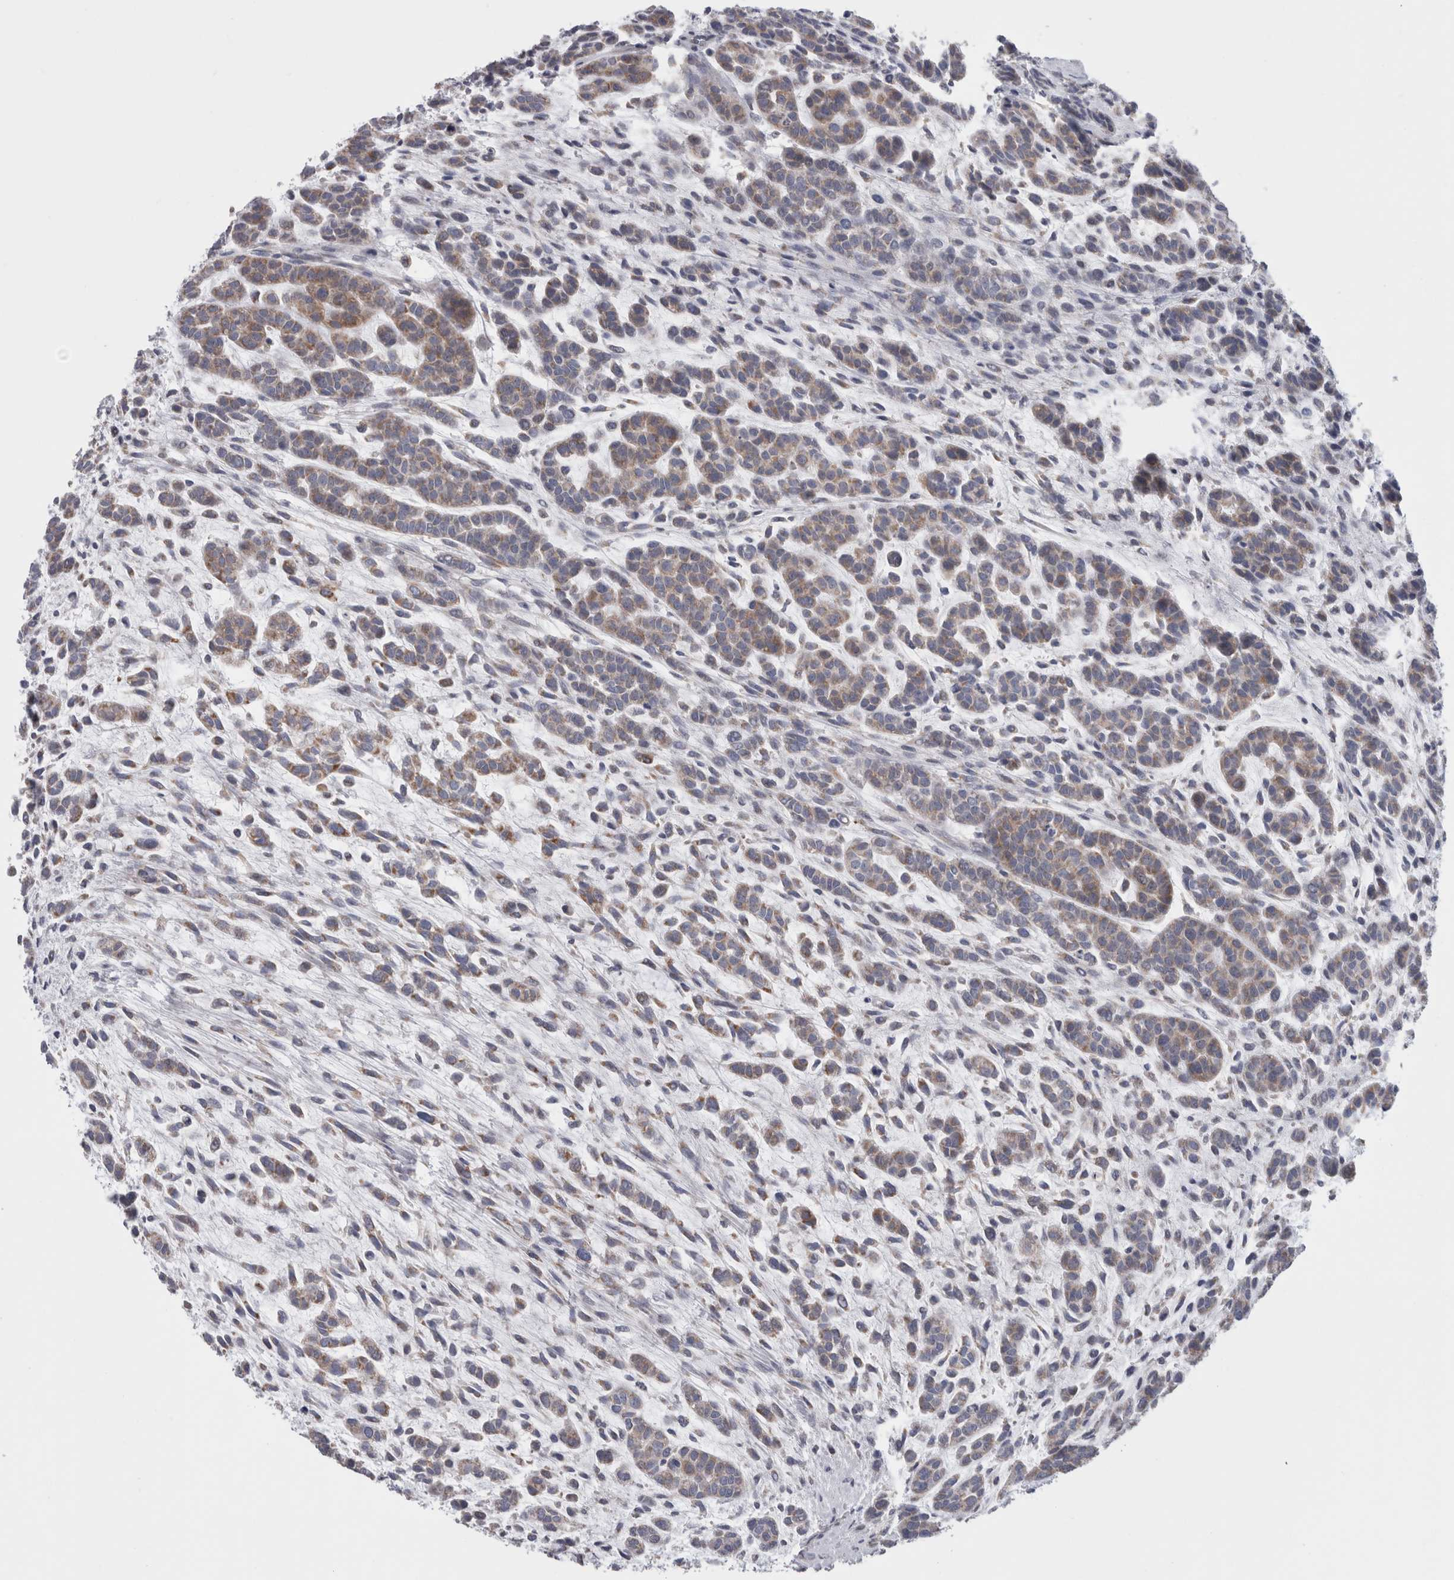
{"staining": {"intensity": "weak", "quantity": ">75%", "location": "cytoplasmic/membranous"}, "tissue": "head and neck cancer", "cell_type": "Tumor cells", "image_type": "cancer", "snomed": [{"axis": "morphology", "description": "Adenocarcinoma, NOS"}, {"axis": "morphology", "description": "Adenoma, NOS"}, {"axis": "topography", "description": "Head-Neck"}], "caption": "Tumor cells display low levels of weak cytoplasmic/membranous positivity in approximately >75% of cells in human head and neck adenocarcinoma. The staining is performed using DAB brown chromogen to label protein expression. The nuclei are counter-stained blue using hematoxylin.", "gene": "GDAP1", "patient": {"sex": "female", "age": 55}}